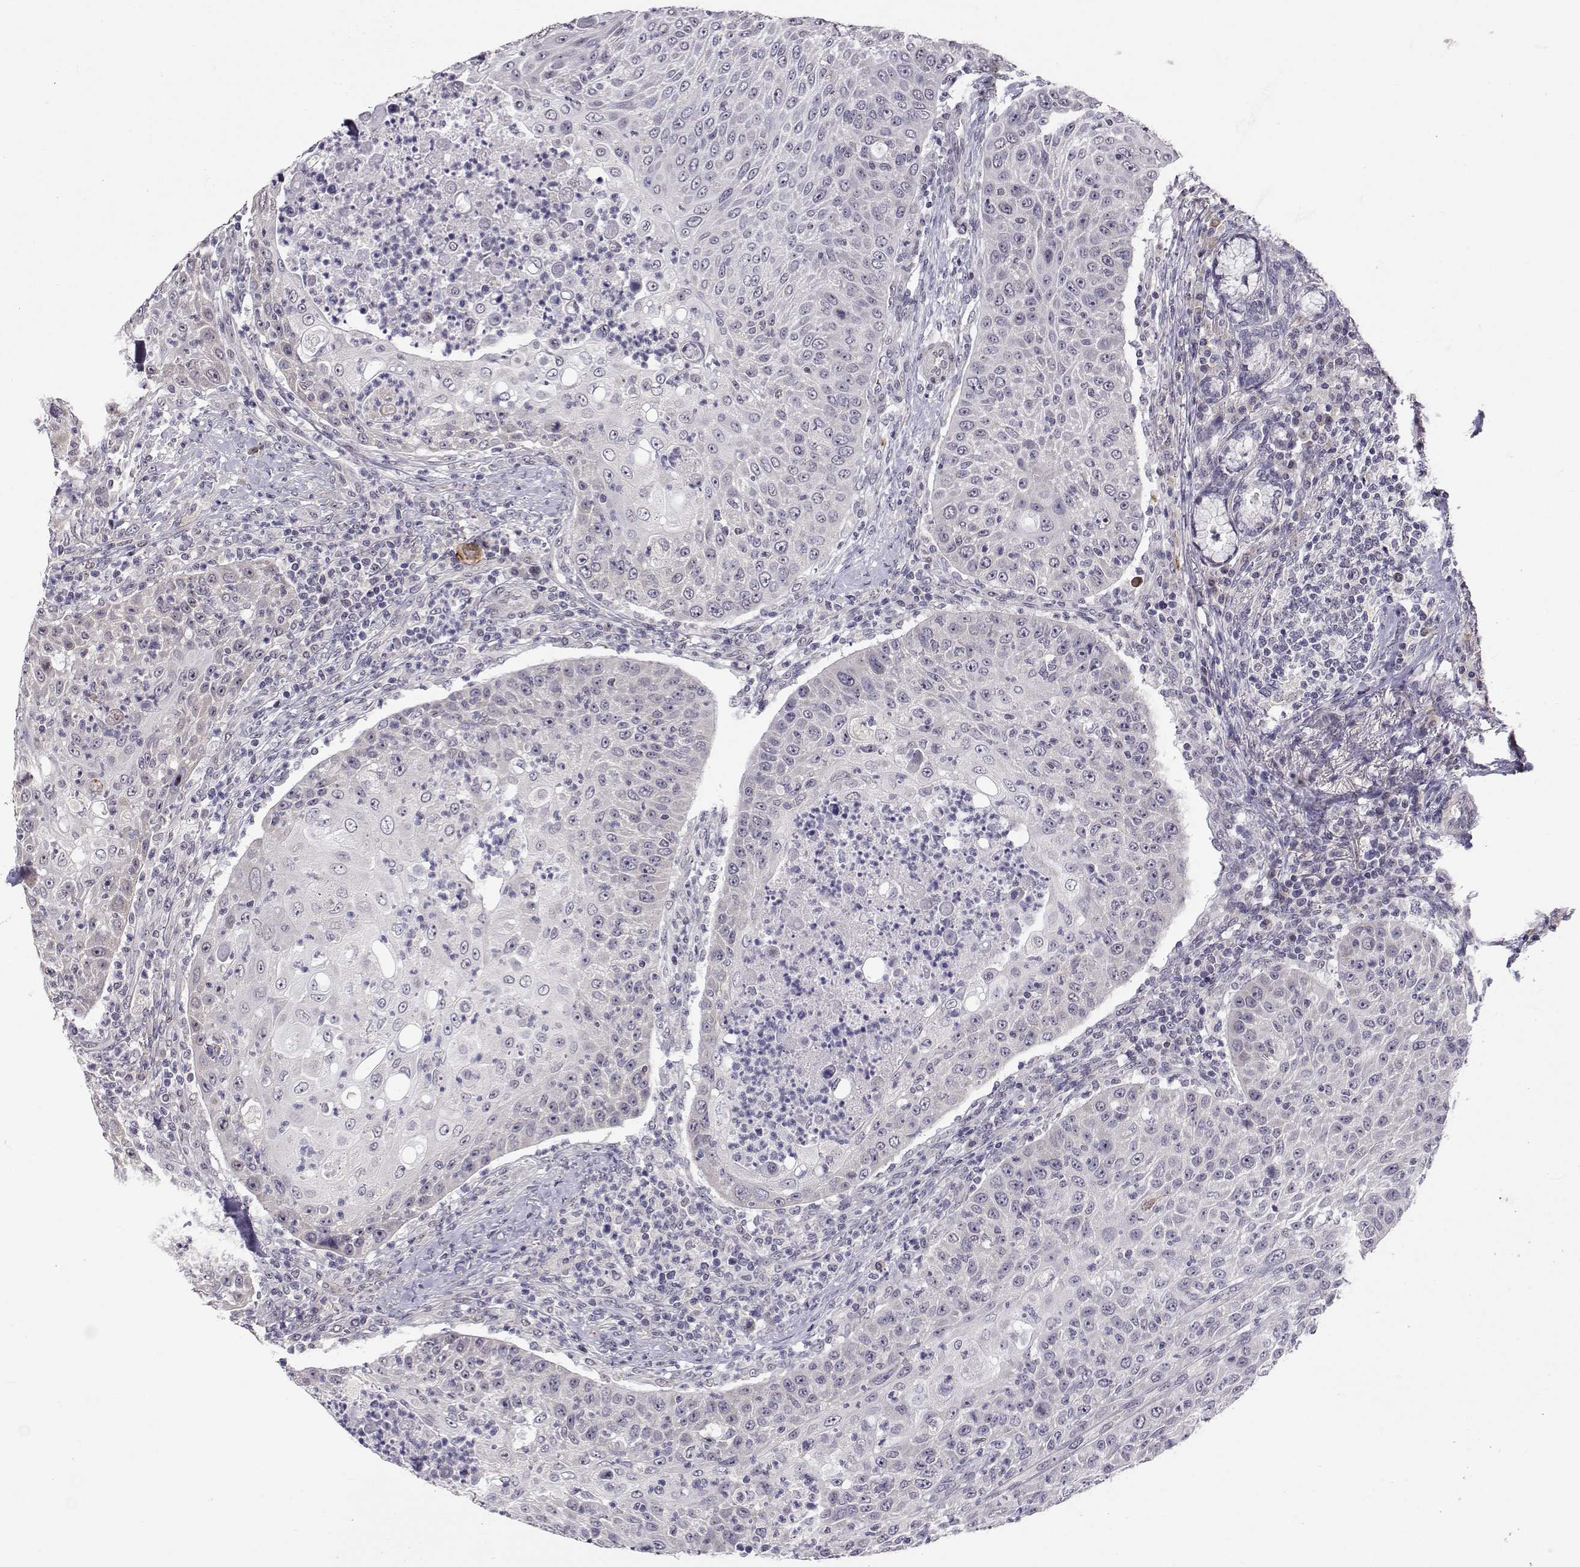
{"staining": {"intensity": "negative", "quantity": "none", "location": "none"}, "tissue": "head and neck cancer", "cell_type": "Tumor cells", "image_type": "cancer", "snomed": [{"axis": "morphology", "description": "Squamous cell carcinoma, NOS"}, {"axis": "topography", "description": "Head-Neck"}], "caption": "High magnification brightfield microscopy of squamous cell carcinoma (head and neck) stained with DAB (3,3'-diaminobenzidine) (brown) and counterstained with hematoxylin (blue): tumor cells show no significant staining.", "gene": "SLC6A3", "patient": {"sex": "male", "age": 69}}